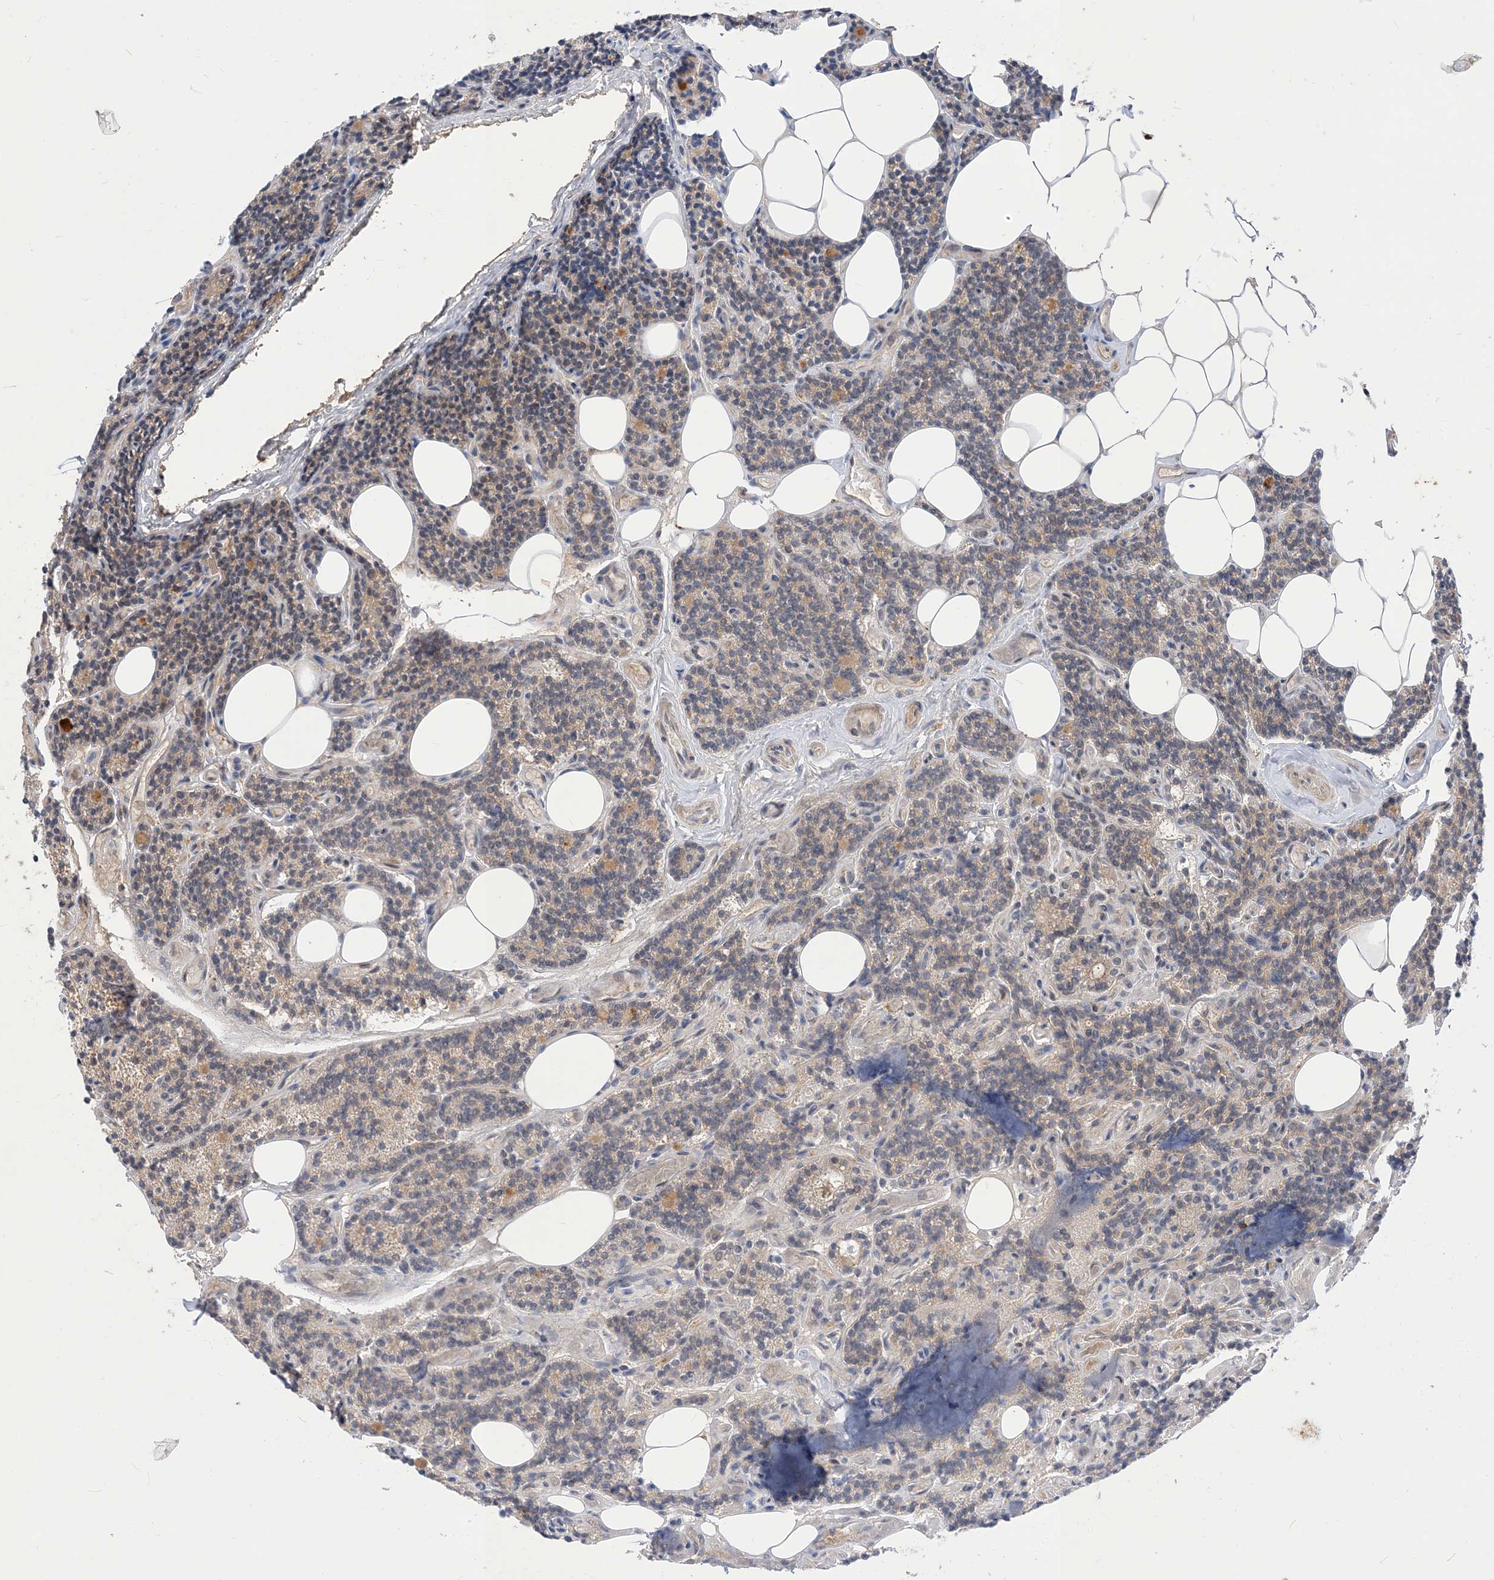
{"staining": {"intensity": "negative", "quantity": "none", "location": "none"}, "tissue": "parathyroid gland", "cell_type": "Glandular cells", "image_type": "normal", "snomed": [{"axis": "morphology", "description": "Normal tissue, NOS"}, {"axis": "topography", "description": "Parathyroid gland"}], "caption": "Immunohistochemistry photomicrograph of unremarkable human parathyroid gland stained for a protein (brown), which demonstrates no expression in glandular cells. (DAB immunohistochemistry, high magnification).", "gene": "NAGK", "patient": {"sex": "female", "age": 43}}